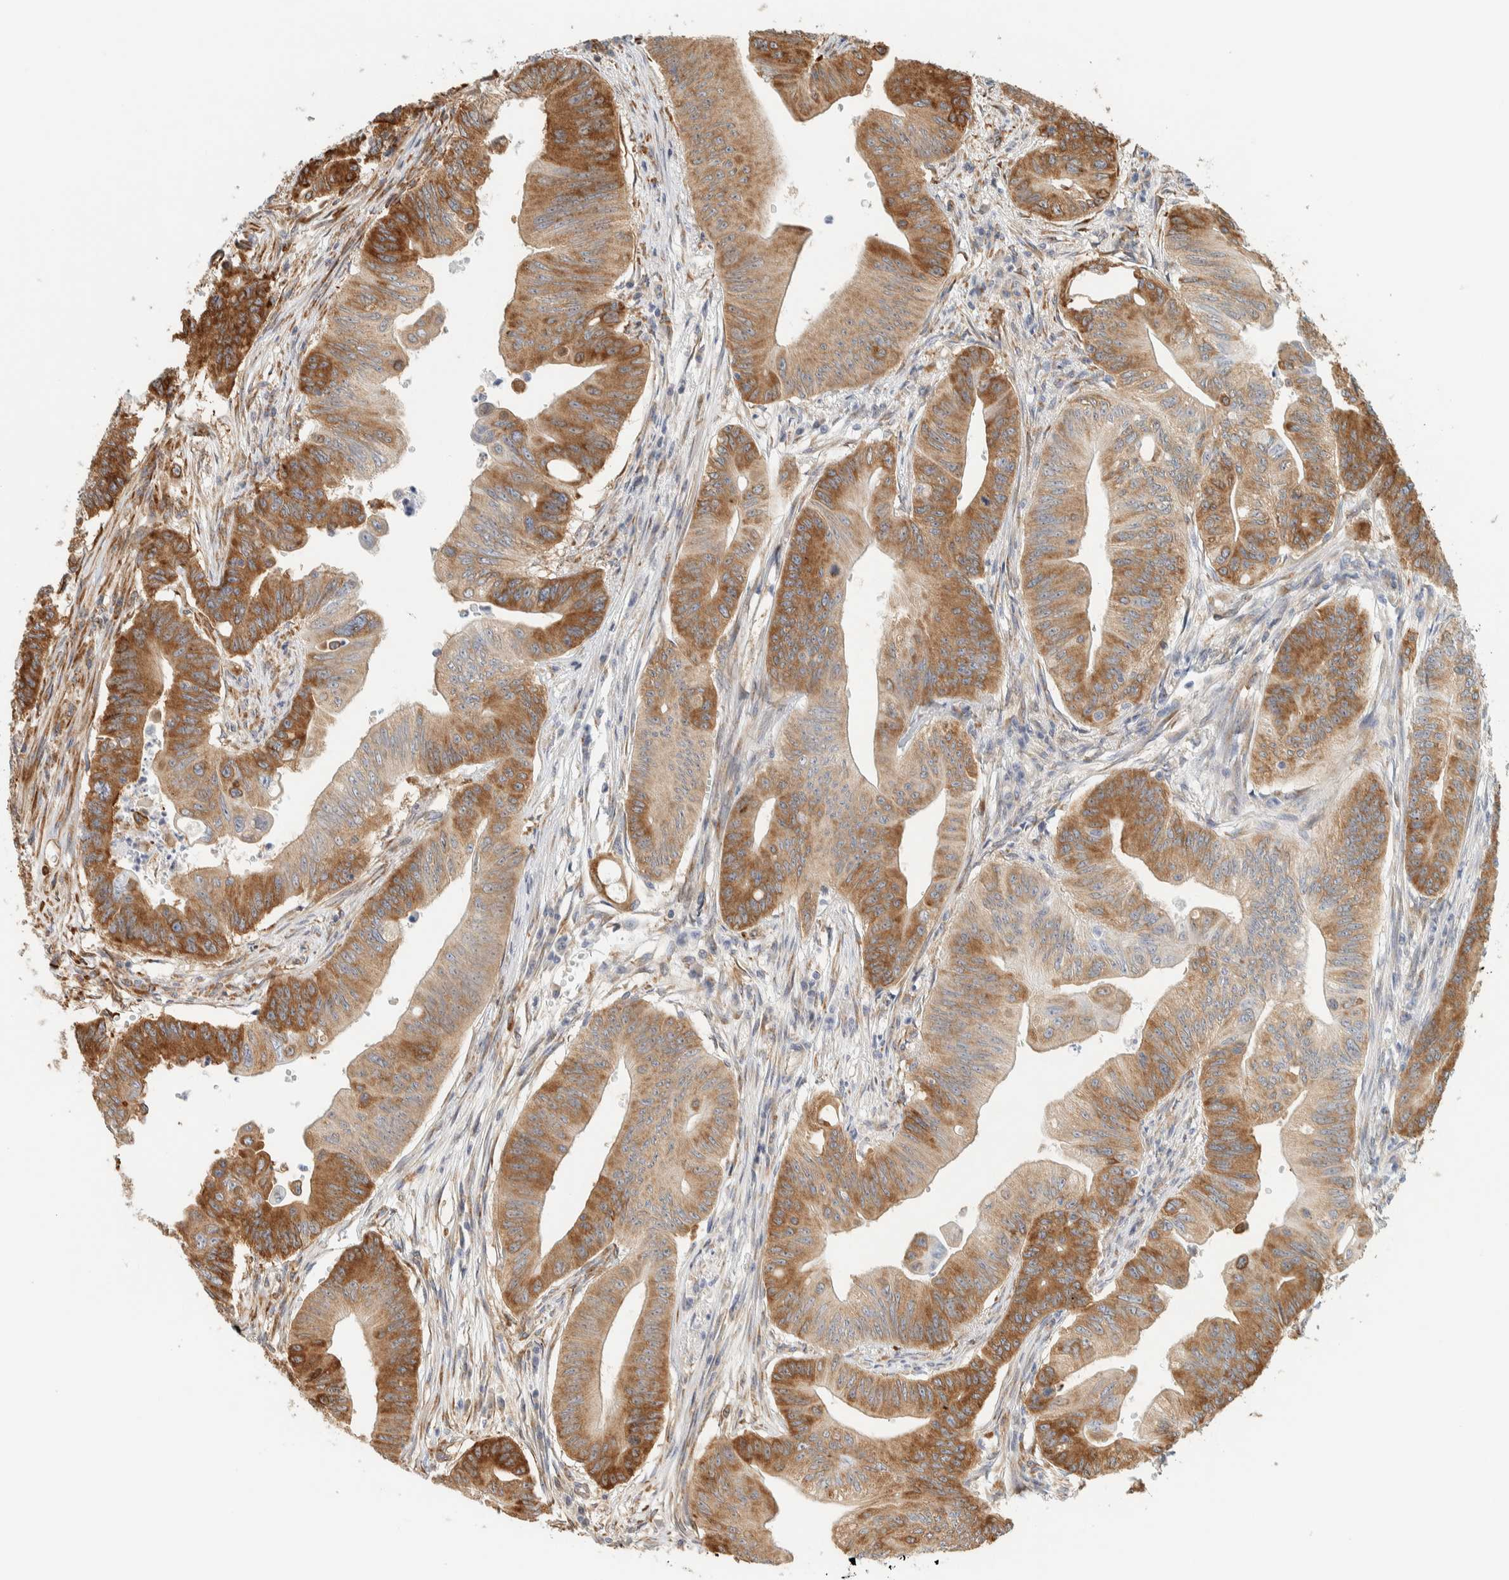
{"staining": {"intensity": "strong", "quantity": ">75%", "location": "cytoplasmic/membranous"}, "tissue": "colorectal cancer", "cell_type": "Tumor cells", "image_type": "cancer", "snomed": [{"axis": "morphology", "description": "Adenoma, NOS"}, {"axis": "morphology", "description": "Adenocarcinoma, NOS"}, {"axis": "topography", "description": "Colon"}], "caption": "Immunohistochemistry histopathology image of neoplastic tissue: colorectal cancer (adenocarcinoma) stained using immunohistochemistry (IHC) demonstrates high levels of strong protein expression localized specifically in the cytoplasmic/membranous of tumor cells, appearing as a cytoplasmic/membranous brown color.", "gene": "LLGL2", "patient": {"sex": "male", "age": 79}}